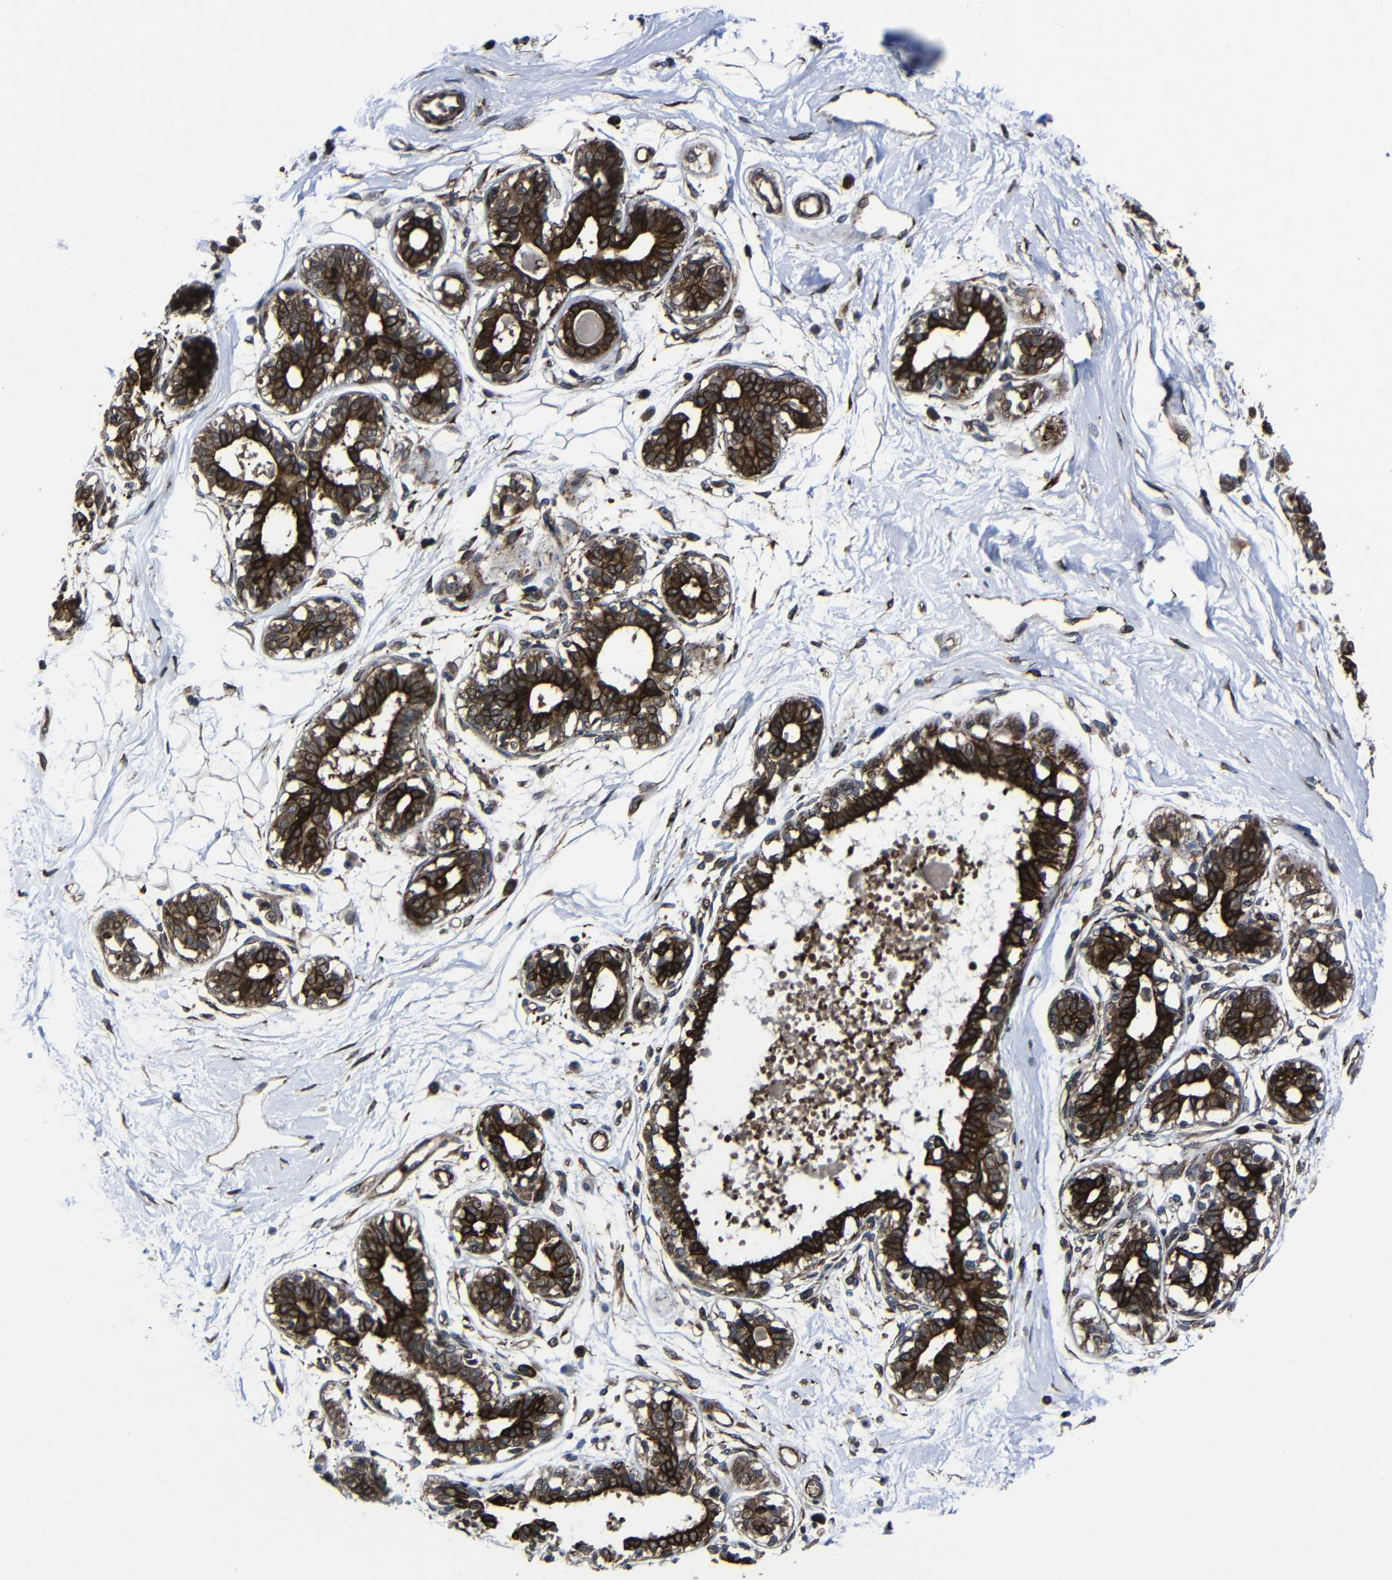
{"staining": {"intensity": "weak", "quantity": ">75%", "location": "cytoplasmic/membranous,nuclear"}, "tissue": "breast", "cell_type": "Adipocytes", "image_type": "normal", "snomed": [{"axis": "morphology", "description": "Normal tissue, NOS"}, {"axis": "topography", "description": "Breast"}], "caption": "A high-resolution histopathology image shows immunohistochemistry staining of benign breast, which reveals weak cytoplasmic/membranous,nuclear positivity in about >75% of adipocytes. (DAB = brown stain, brightfield microscopy at high magnification).", "gene": "KIAA0513", "patient": {"sex": "female", "age": 45}}